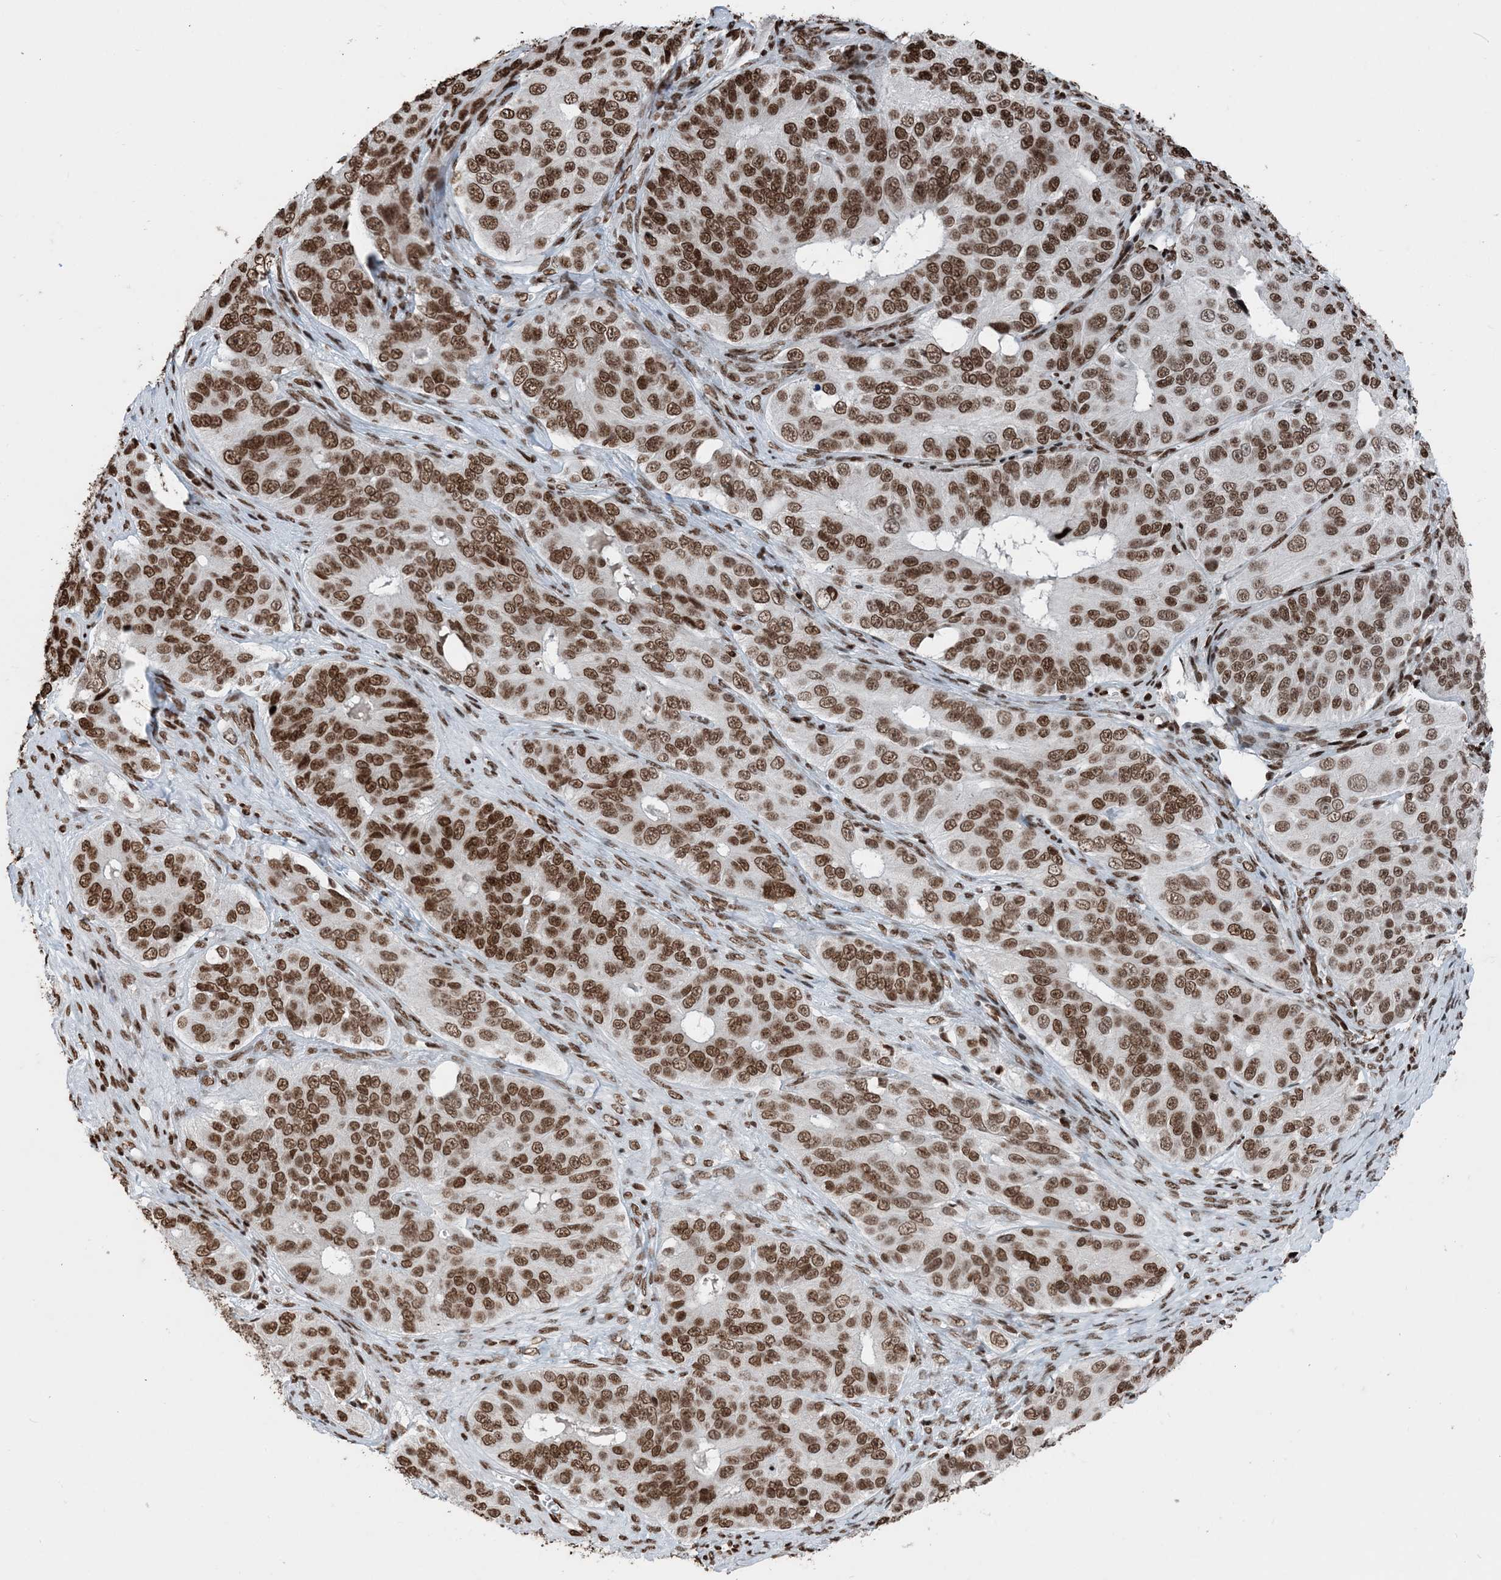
{"staining": {"intensity": "strong", "quantity": ">75%", "location": "nuclear"}, "tissue": "ovarian cancer", "cell_type": "Tumor cells", "image_type": "cancer", "snomed": [{"axis": "morphology", "description": "Carcinoma, endometroid"}, {"axis": "topography", "description": "Ovary"}], "caption": "Human ovarian endometroid carcinoma stained with a brown dye displays strong nuclear positive positivity in about >75% of tumor cells.", "gene": "H3-3B", "patient": {"sex": "female", "age": 51}}